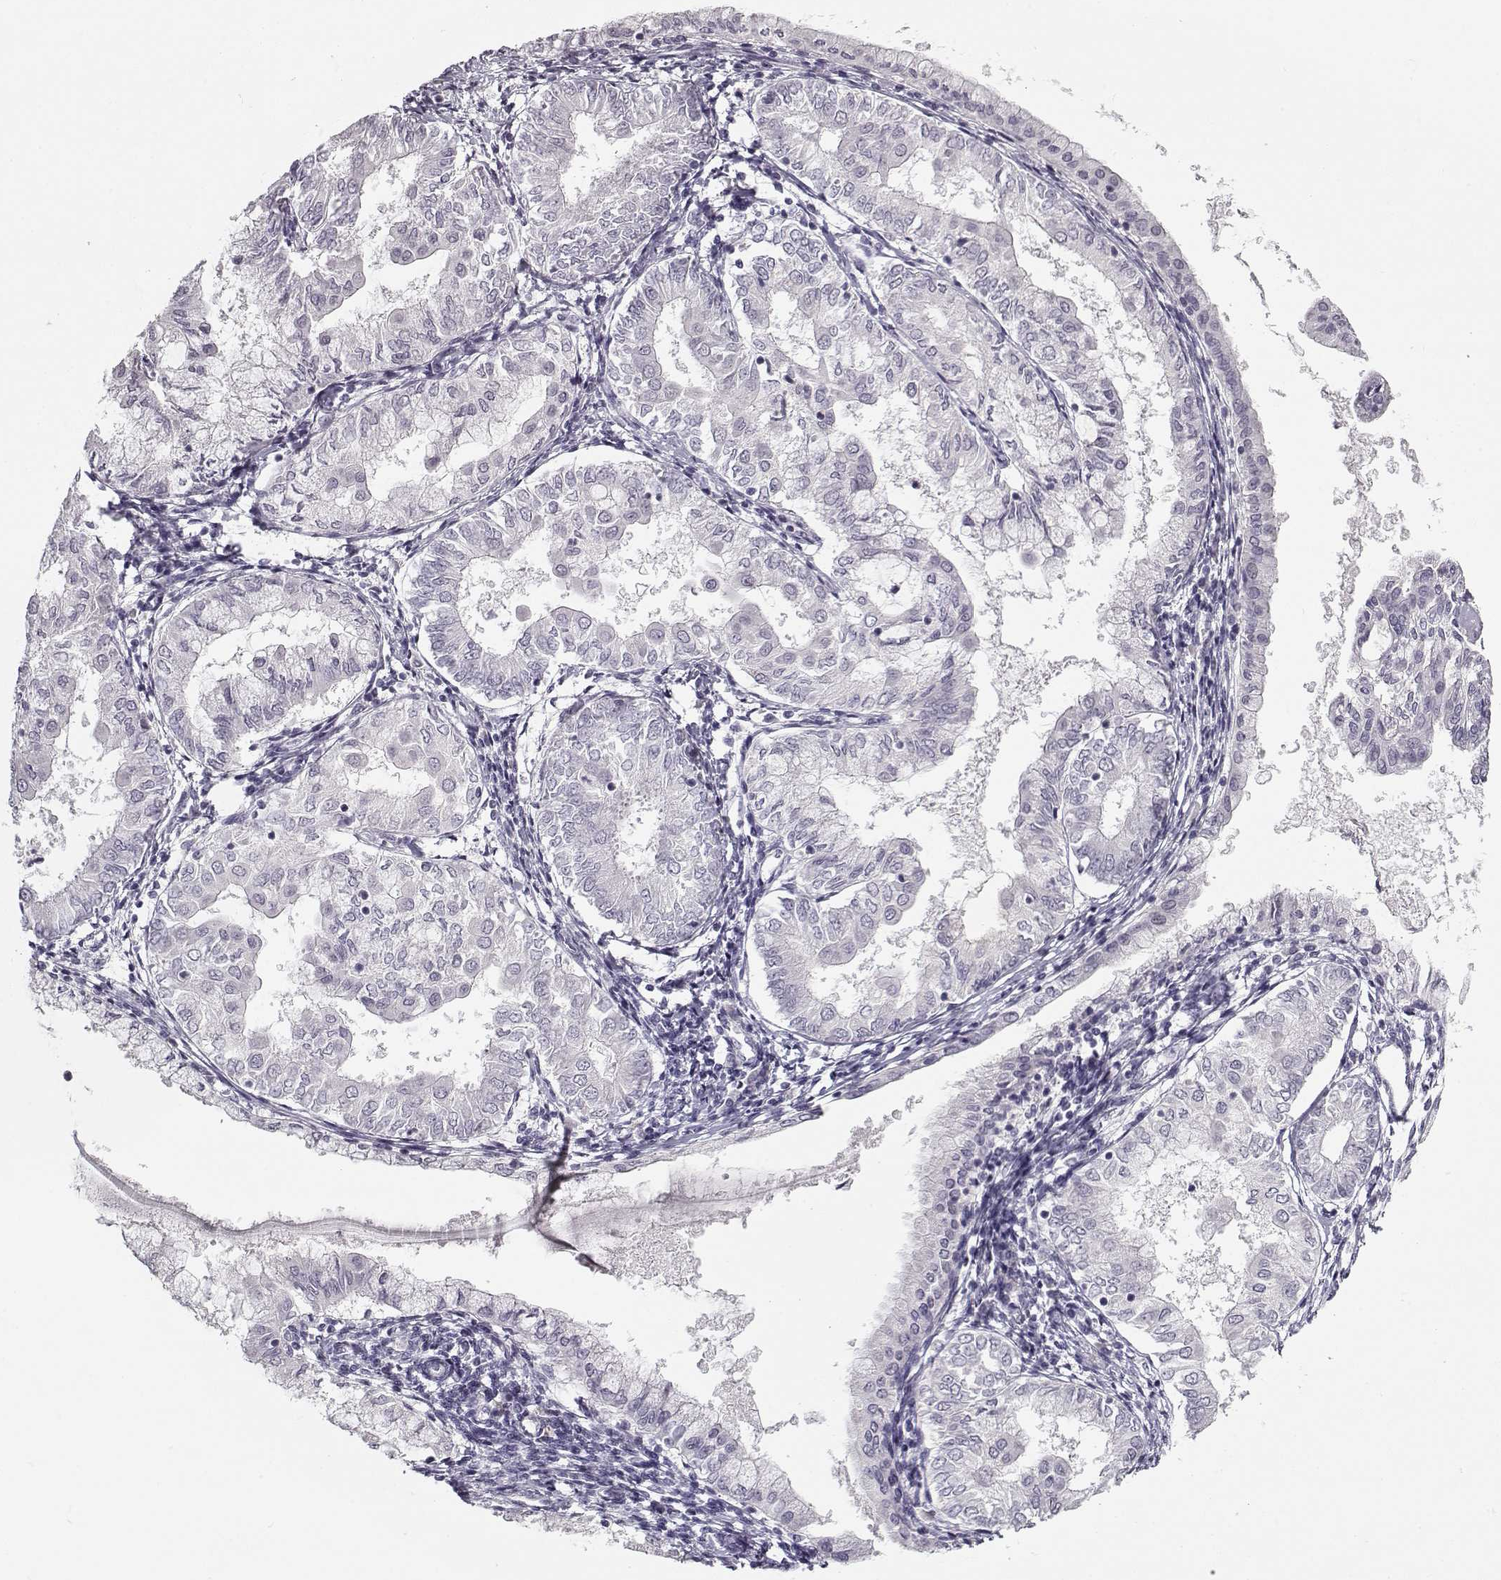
{"staining": {"intensity": "negative", "quantity": "none", "location": "none"}, "tissue": "endometrial cancer", "cell_type": "Tumor cells", "image_type": "cancer", "snomed": [{"axis": "morphology", "description": "Adenocarcinoma, NOS"}, {"axis": "topography", "description": "Endometrium"}], "caption": "Tumor cells show no significant expression in endometrial cancer (adenocarcinoma).", "gene": "SNCA", "patient": {"sex": "female", "age": 68}}